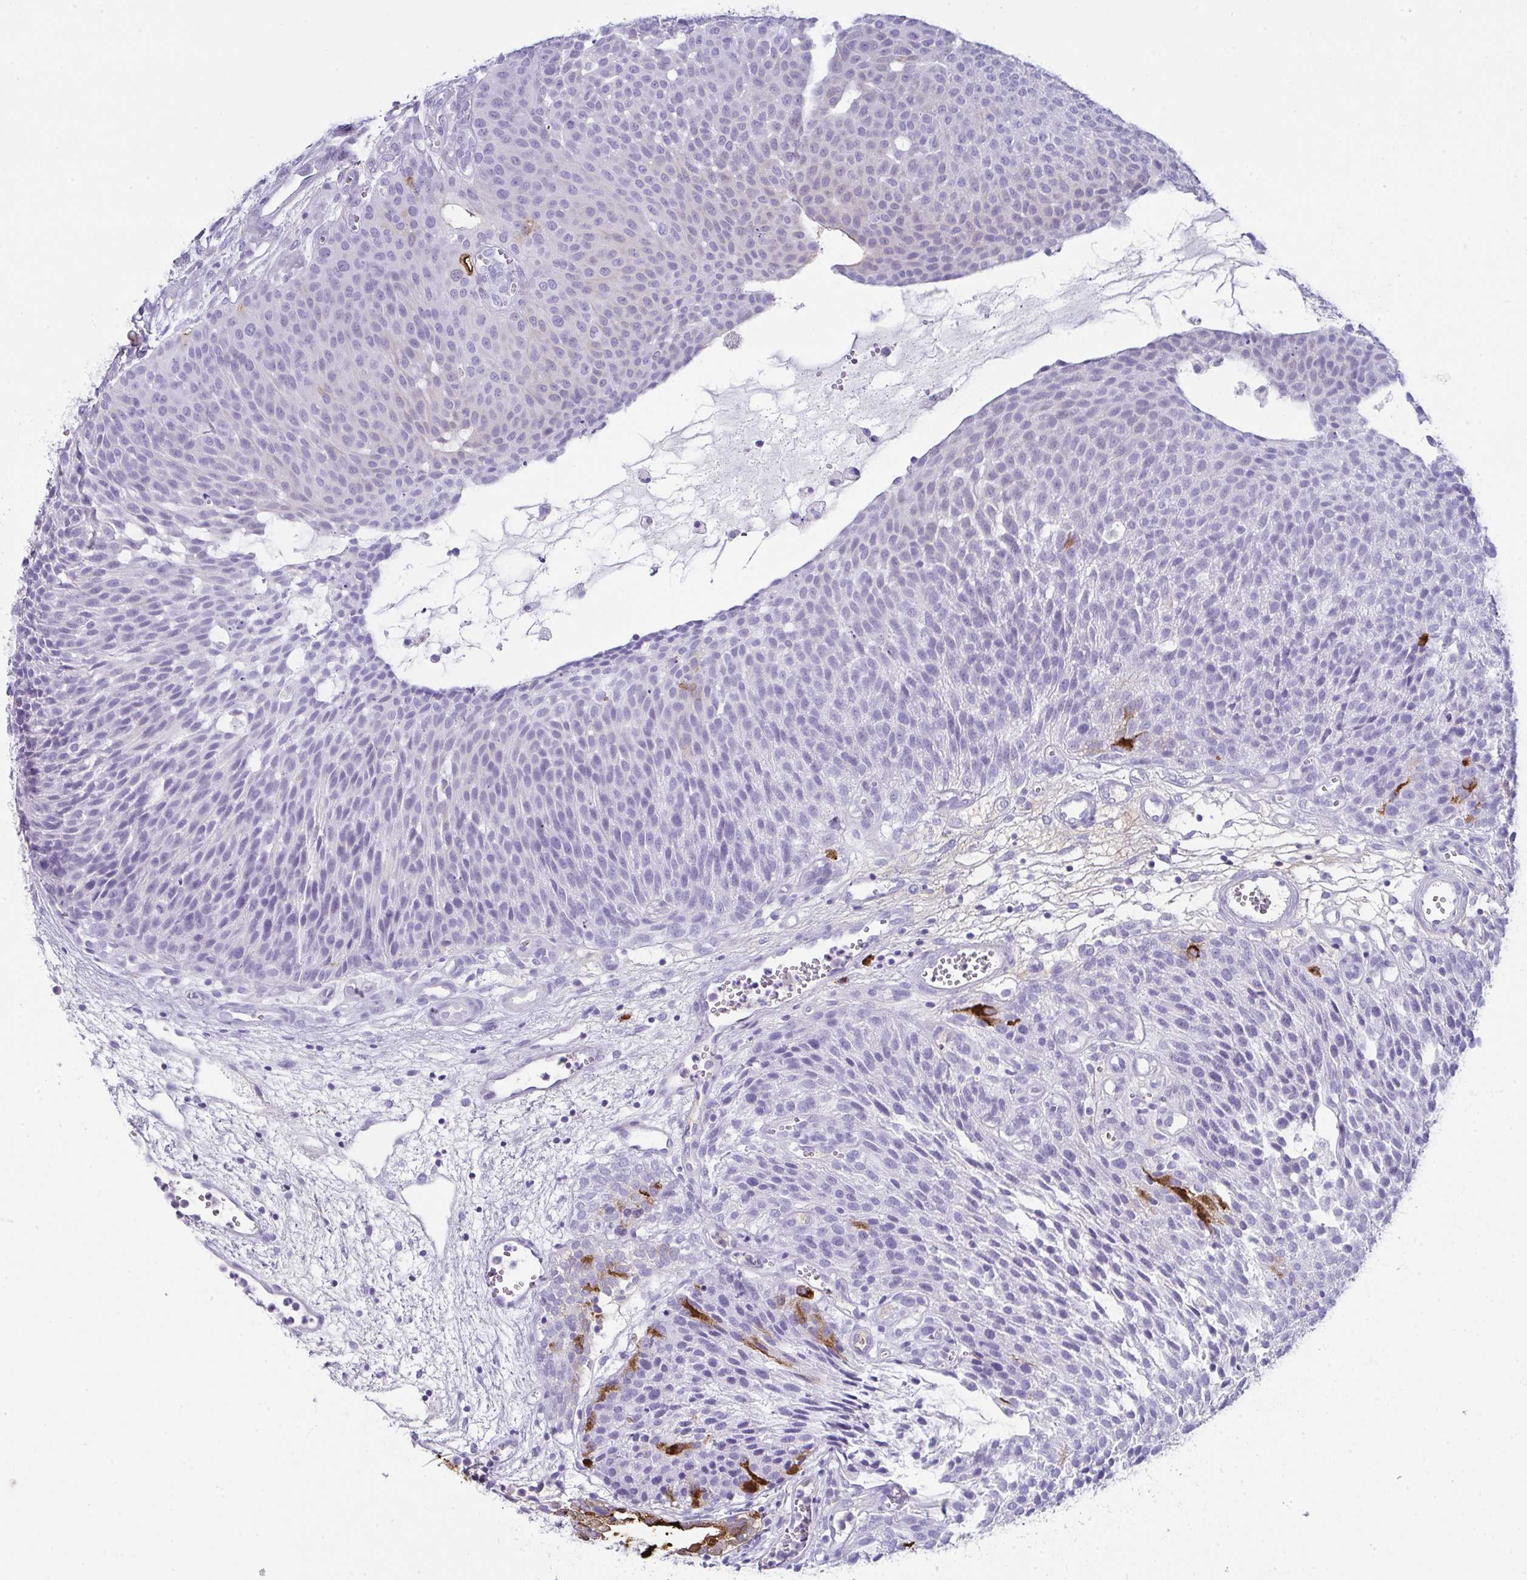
{"staining": {"intensity": "negative", "quantity": "none", "location": "none"}, "tissue": "urothelial cancer", "cell_type": "Tumor cells", "image_type": "cancer", "snomed": [{"axis": "morphology", "description": "Urothelial carcinoma, NOS"}, {"axis": "topography", "description": "Urinary bladder"}], "caption": "This is an immunohistochemistry (IHC) histopathology image of transitional cell carcinoma. There is no staining in tumor cells.", "gene": "JCHAIN", "patient": {"sex": "male", "age": 84}}